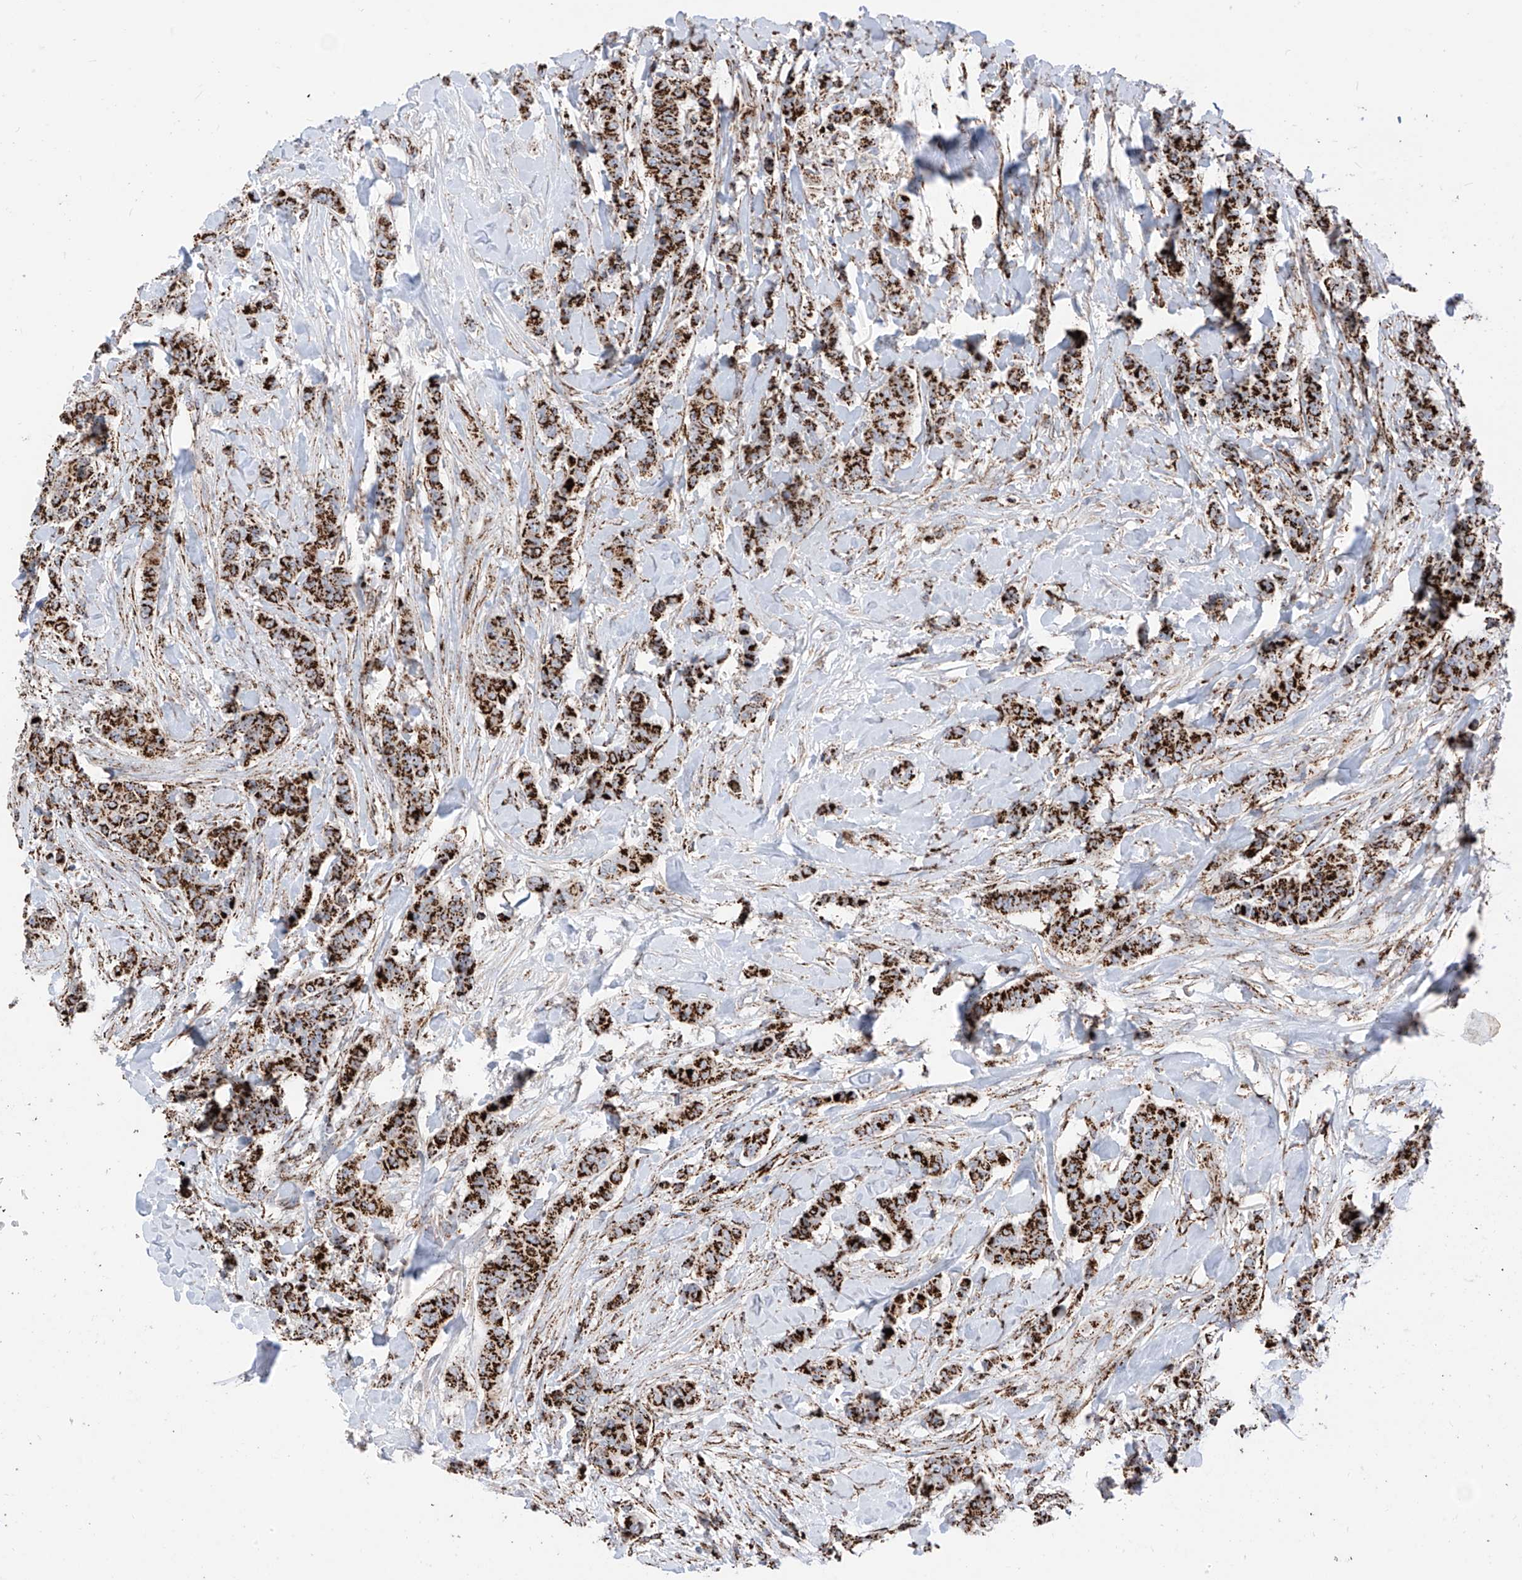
{"staining": {"intensity": "strong", "quantity": ">75%", "location": "cytoplasmic/membranous"}, "tissue": "breast cancer", "cell_type": "Tumor cells", "image_type": "cancer", "snomed": [{"axis": "morphology", "description": "Duct carcinoma"}, {"axis": "topography", "description": "Breast"}], "caption": "A brown stain labels strong cytoplasmic/membranous positivity of a protein in human breast invasive ductal carcinoma tumor cells.", "gene": "COX5B", "patient": {"sex": "female", "age": 40}}